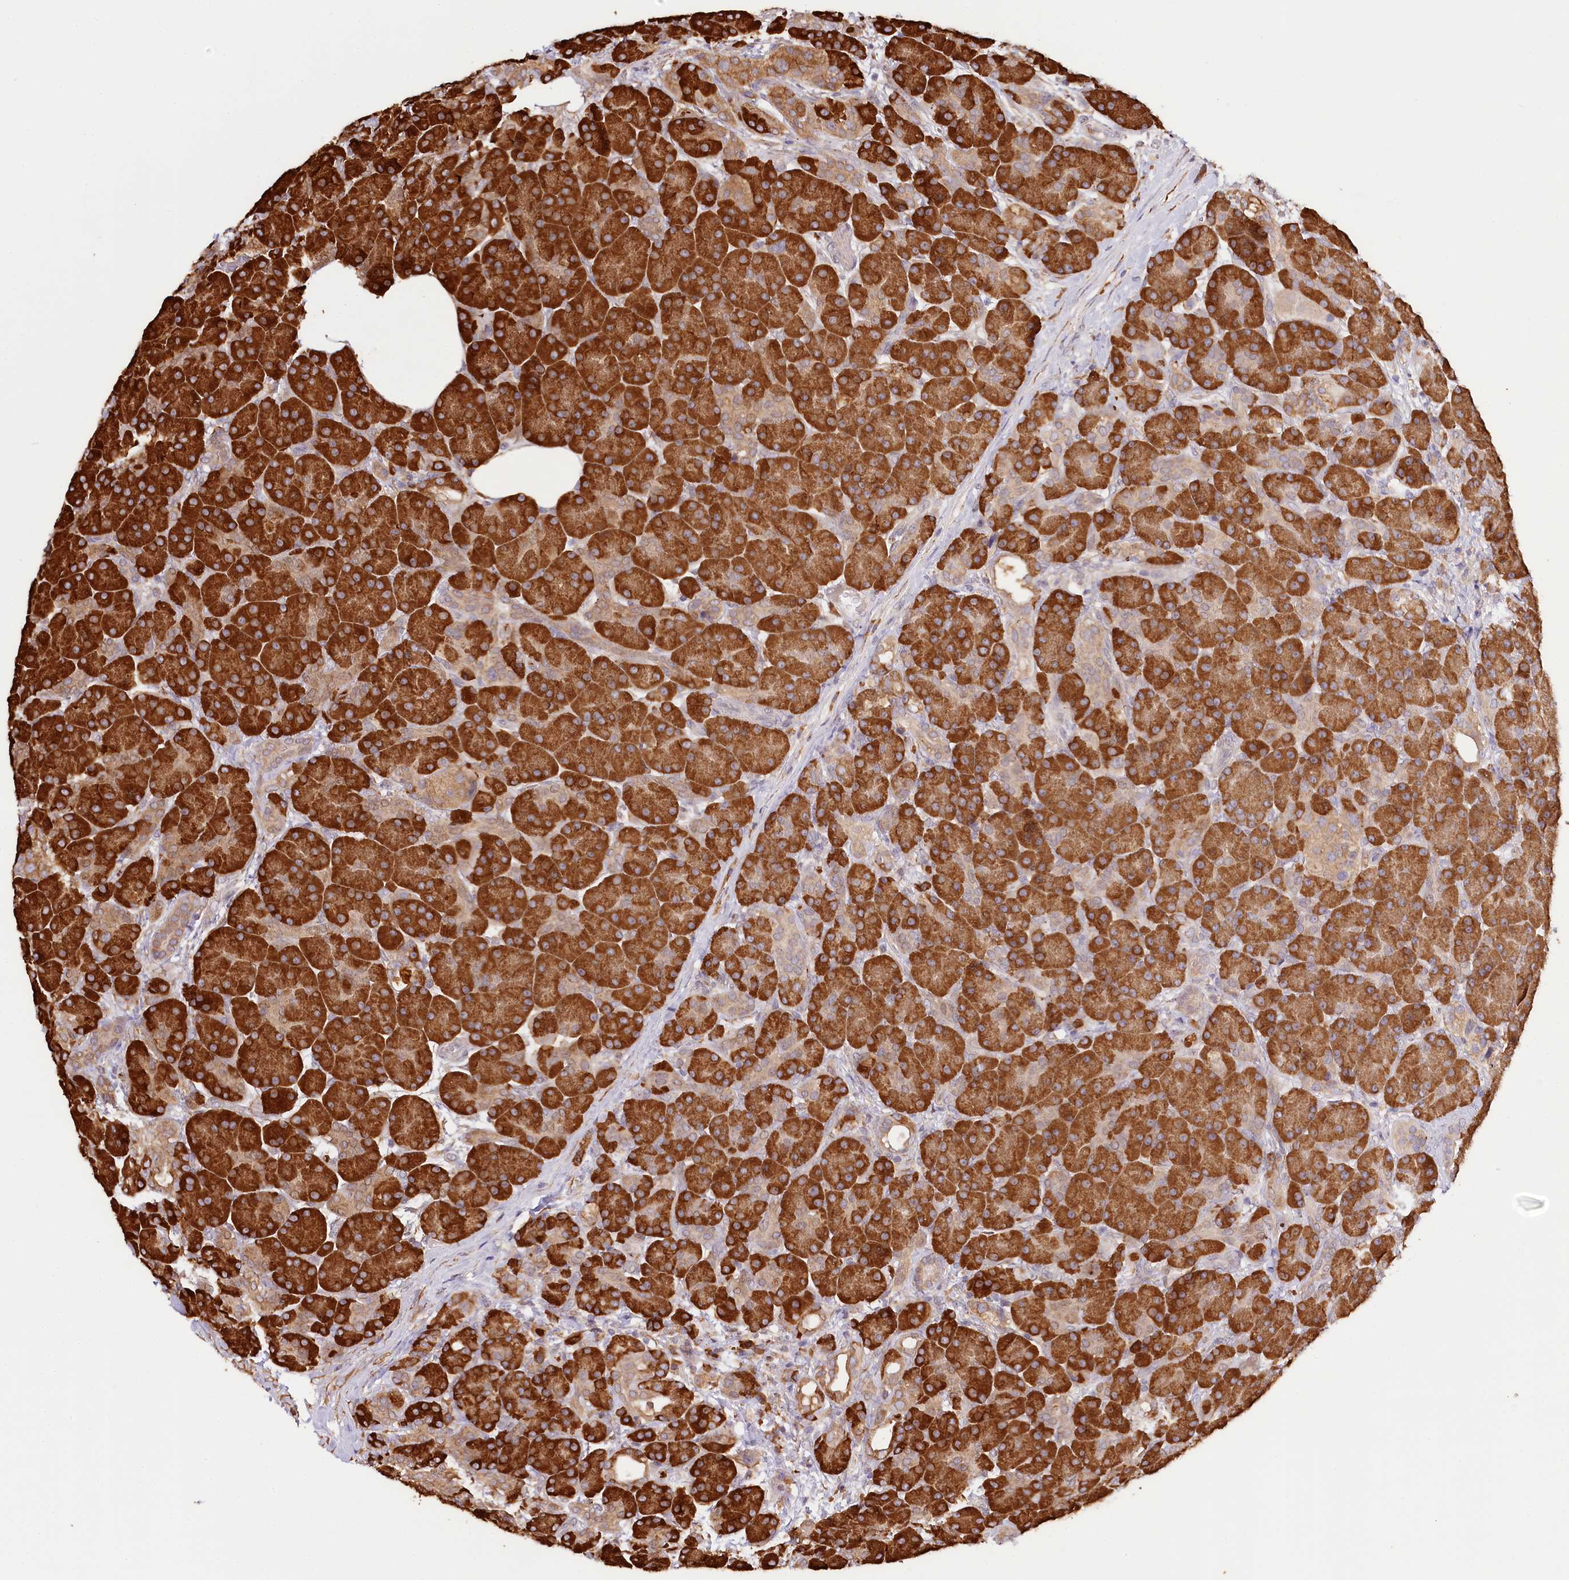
{"staining": {"intensity": "strong", "quantity": ">75%", "location": "cytoplasmic/membranous"}, "tissue": "pancreas", "cell_type": "Exocrine glandular cells", "image_type": "normal", "snomed": [{"axis": "morphology", "description": "Normal tissue, NOS"}, {"axis": "topography", "description": "Pancreas"}], "caption": "Protein analysis of benign pancreas exhibits strong cytoplasmic/membranous staining in about >75% of exocrine glandular cells. The staining is performed using DAB (3,3'-diaminobenzidine) brown chromogen to label protein expression. The nuclei are counter-stained blue using hematoxylin.", "gene": "VEGFA", "patient": {"sex": "male", "age": 63}}